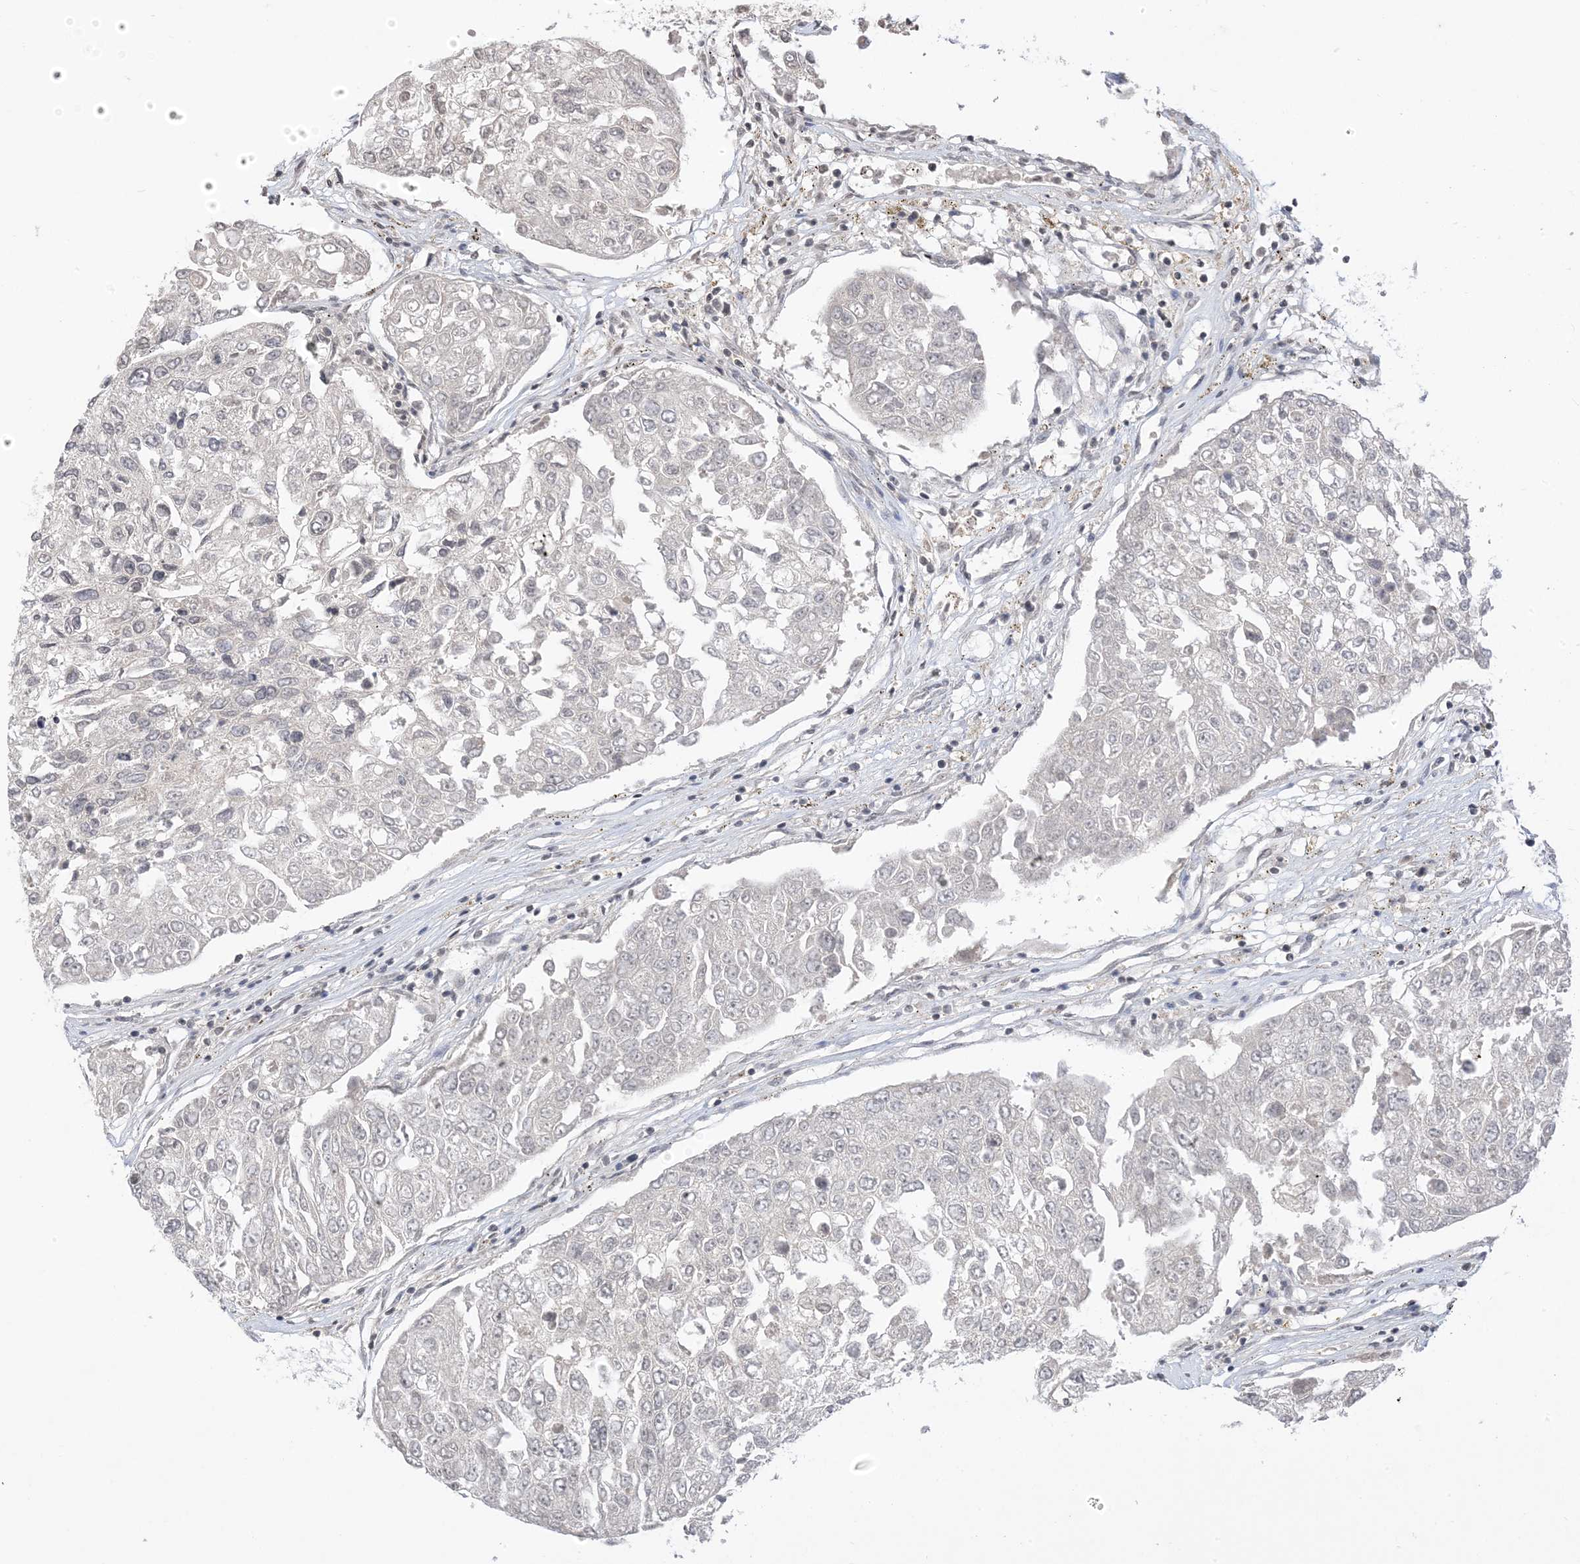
{"staining": {"intensity": "weak", "quantity": "25%-75%", "location": "nuclear"}, "tissue": "urothelial cancer", "cell_type": "Tumor cells", "image_type": "cancer", "snomed": [{"axis": "morphology", "description": "Urothelial carcinoma, High grade"}, {"axis": "topography", "description": "Lymph node"}, {"axis": "topography", "description": "Urinary bladder"}], "caption": "DAB immunohistochemical staining of urothelial cancer displays weak nuclear protein staining in about 25%-75% of tumor cells.", "gene": "RANBP9", "patient": {"sex": "male", "age": 51}}